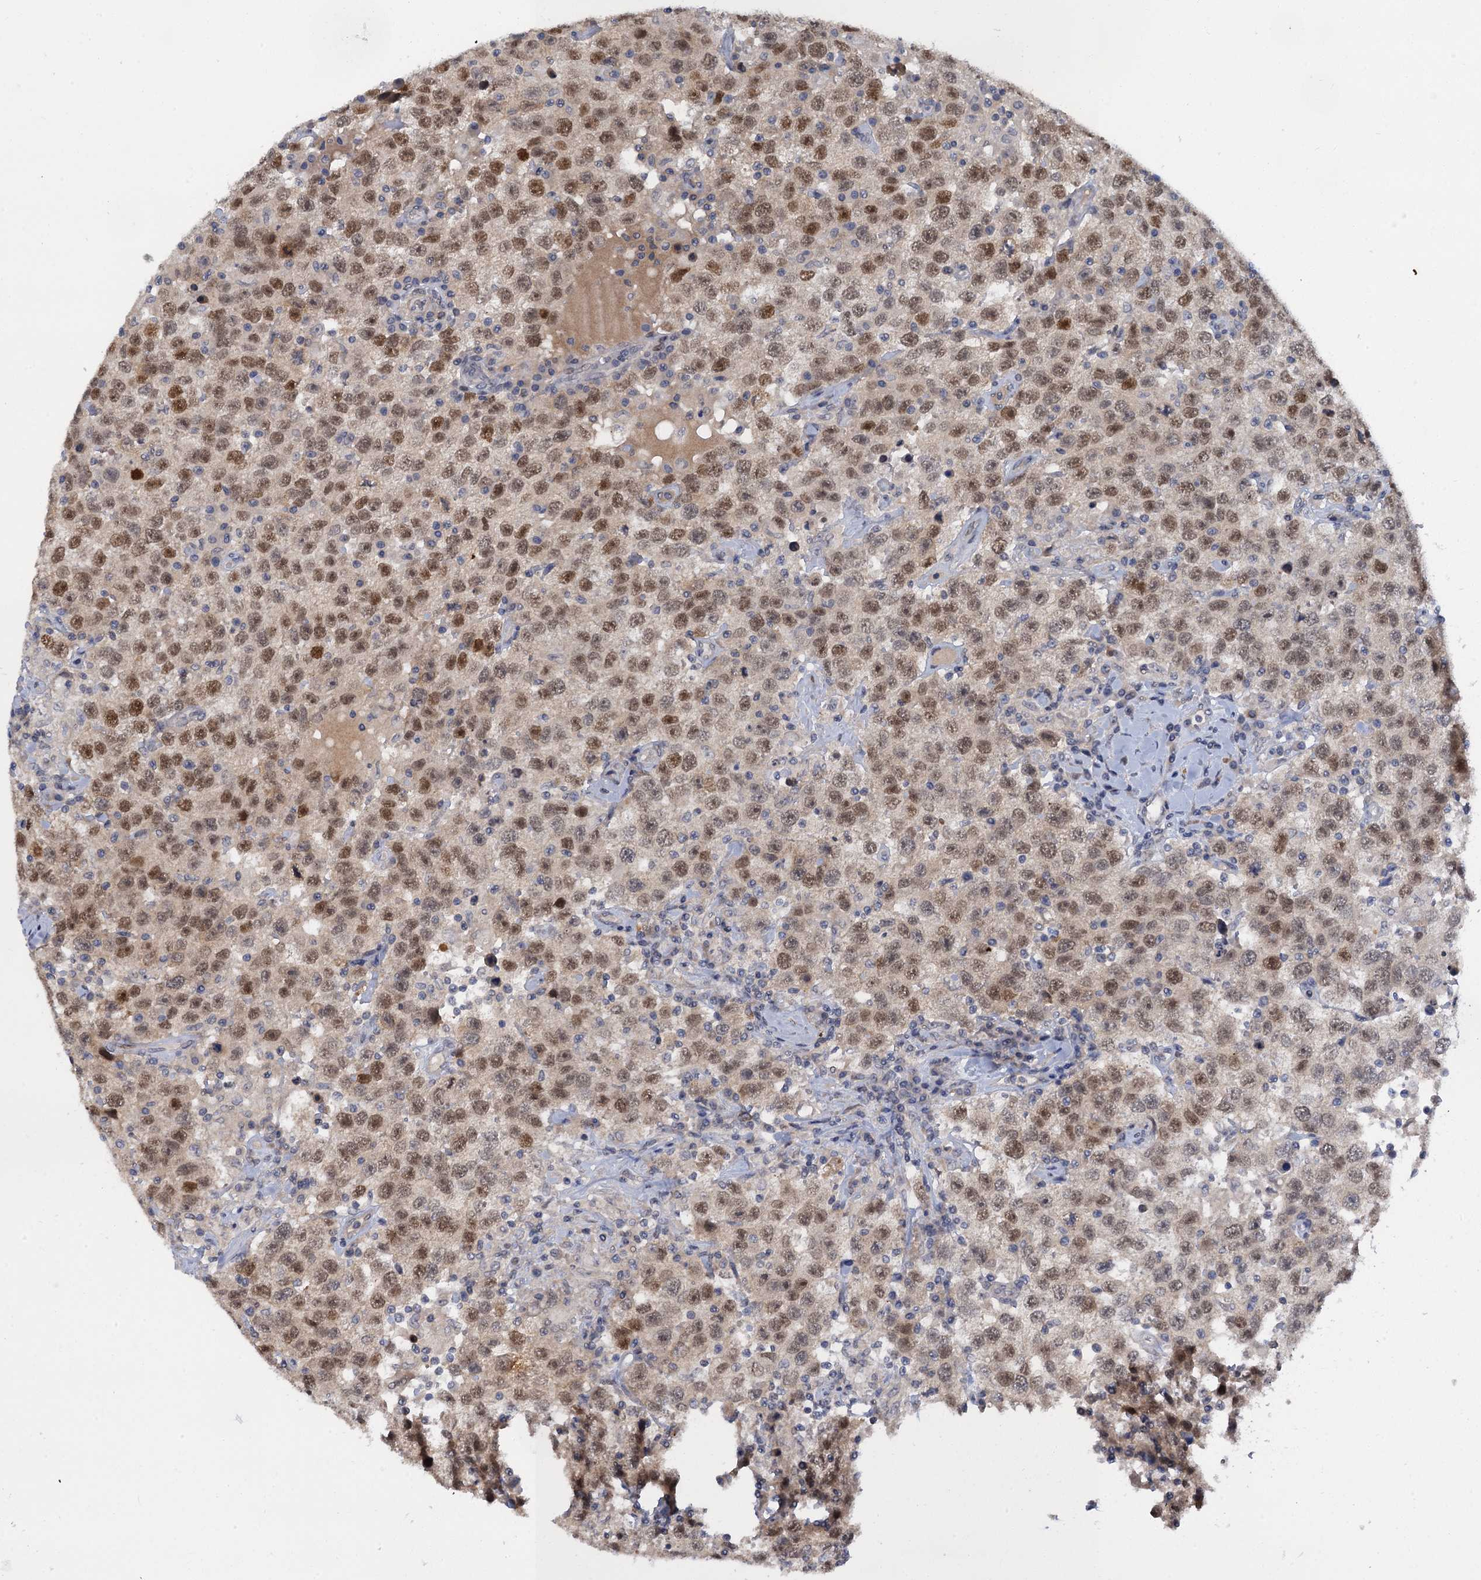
{"staining": {"intensity": "moderate", "quantity": "25%-75%", "location": "nuclear"}, "tissue": "testis cancer", "cell_type": "Tumor cells", "image_type": "cancer", "snomed": [{"axis": "morphology", "description": "Seminoma, NOS"}, {"axis": "topography", "description": "Testis"}], "caption": "Protein analysis of testis cancer (seminoma) tissue reveals moderate nuclear expression in approximately 25%-75% of tumor cells.", "gene": "MRFAP1", "patient": {"sex": "male", "age": 41}}